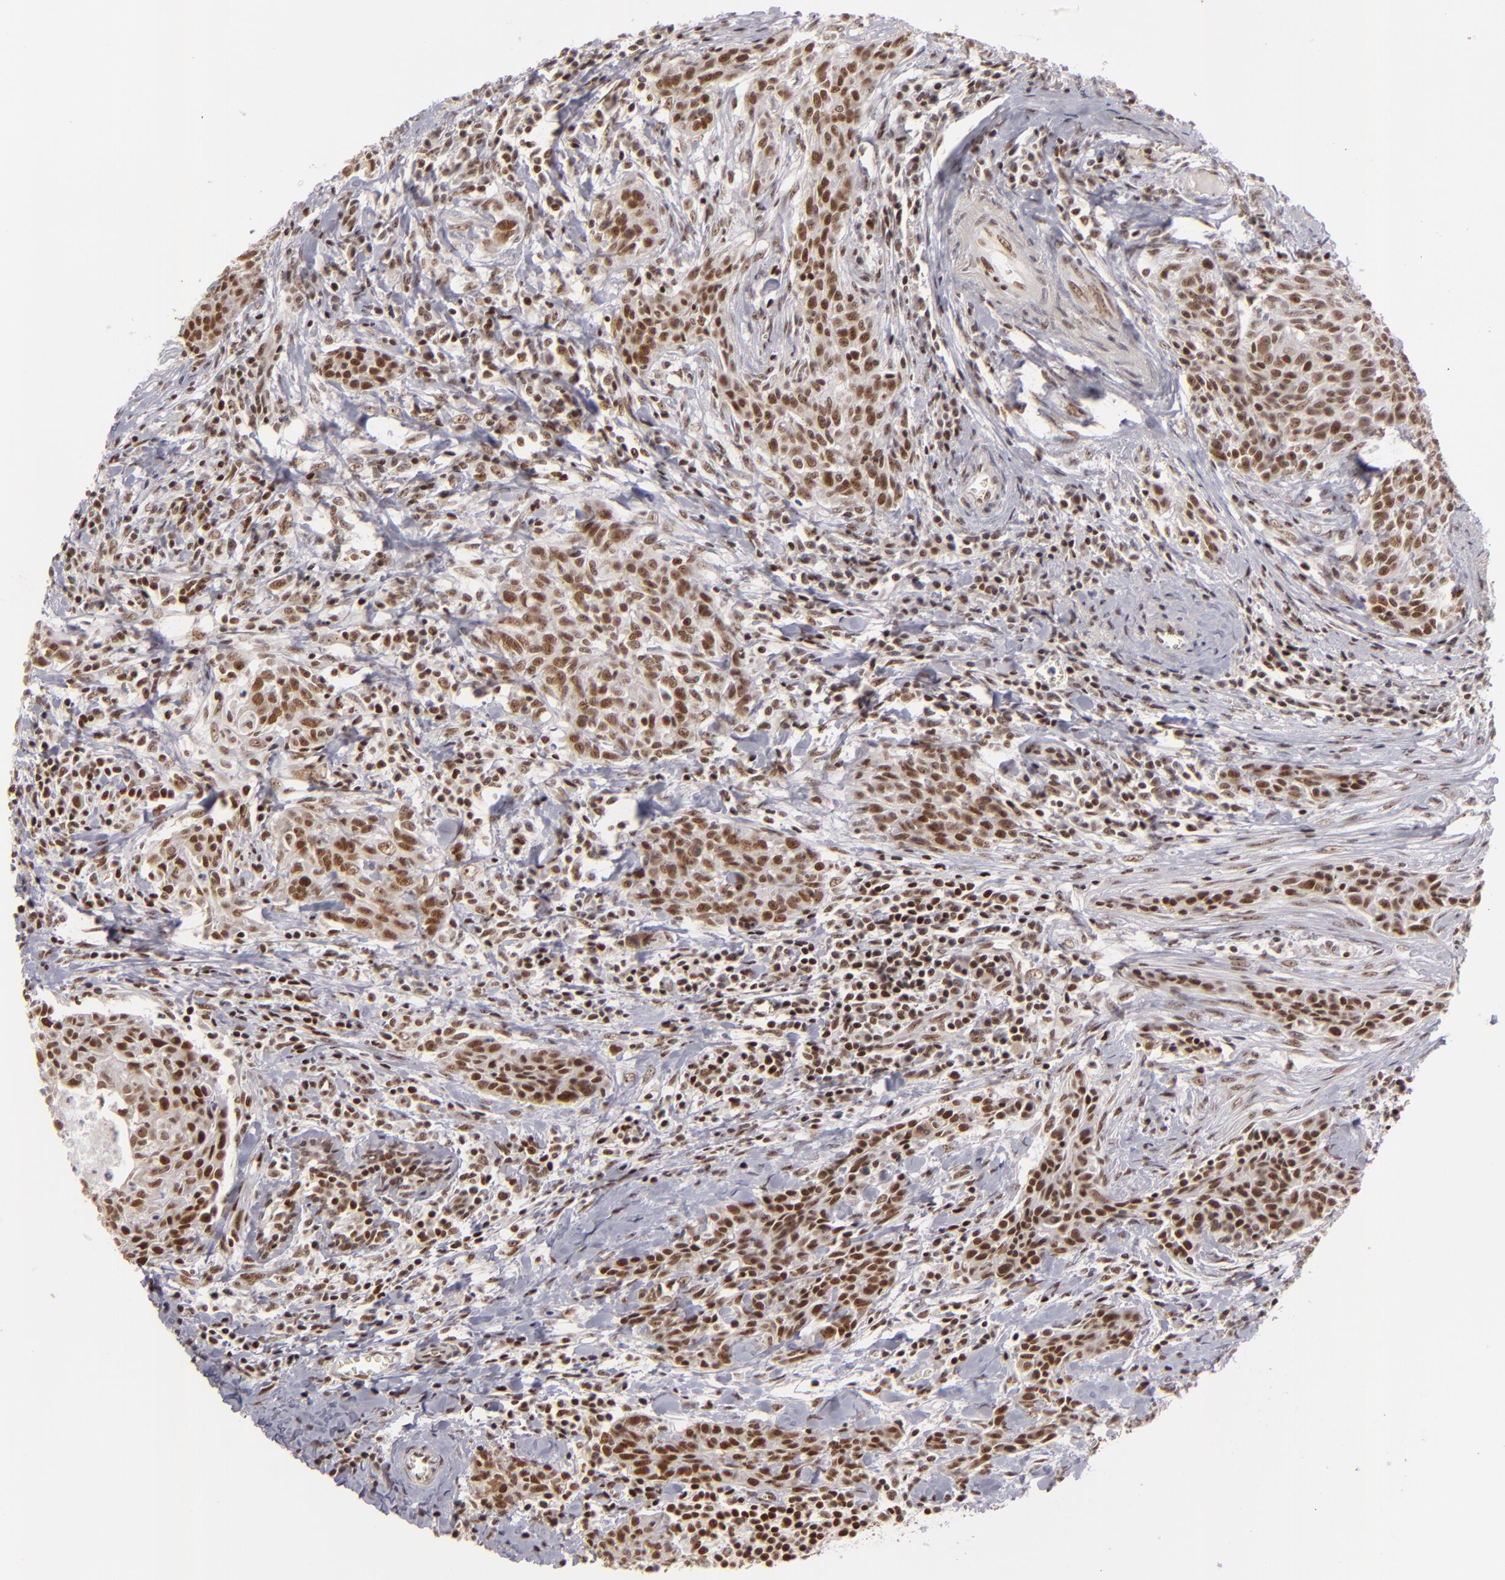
{"staining": {"intensity": "moderate", "quantity": ">75%", "location": "nuclear"}, "tissue": "breast cancer", "cell_type": "Tumor cells", "image_type": "cancer", "snomed": [{"axis": "morphology", "description": "Duct carcinoma"}, {"axis": "topography", "description": "Breast"}], "caption": "Human breast cancer (infiltrating ductal carcinoma) stained with a brown dye shows moderate nuclear positive positivity in approximately >75% of tumor cells.", "gene": "DAXX", "patient": {"sex": "female", "age": 50}}